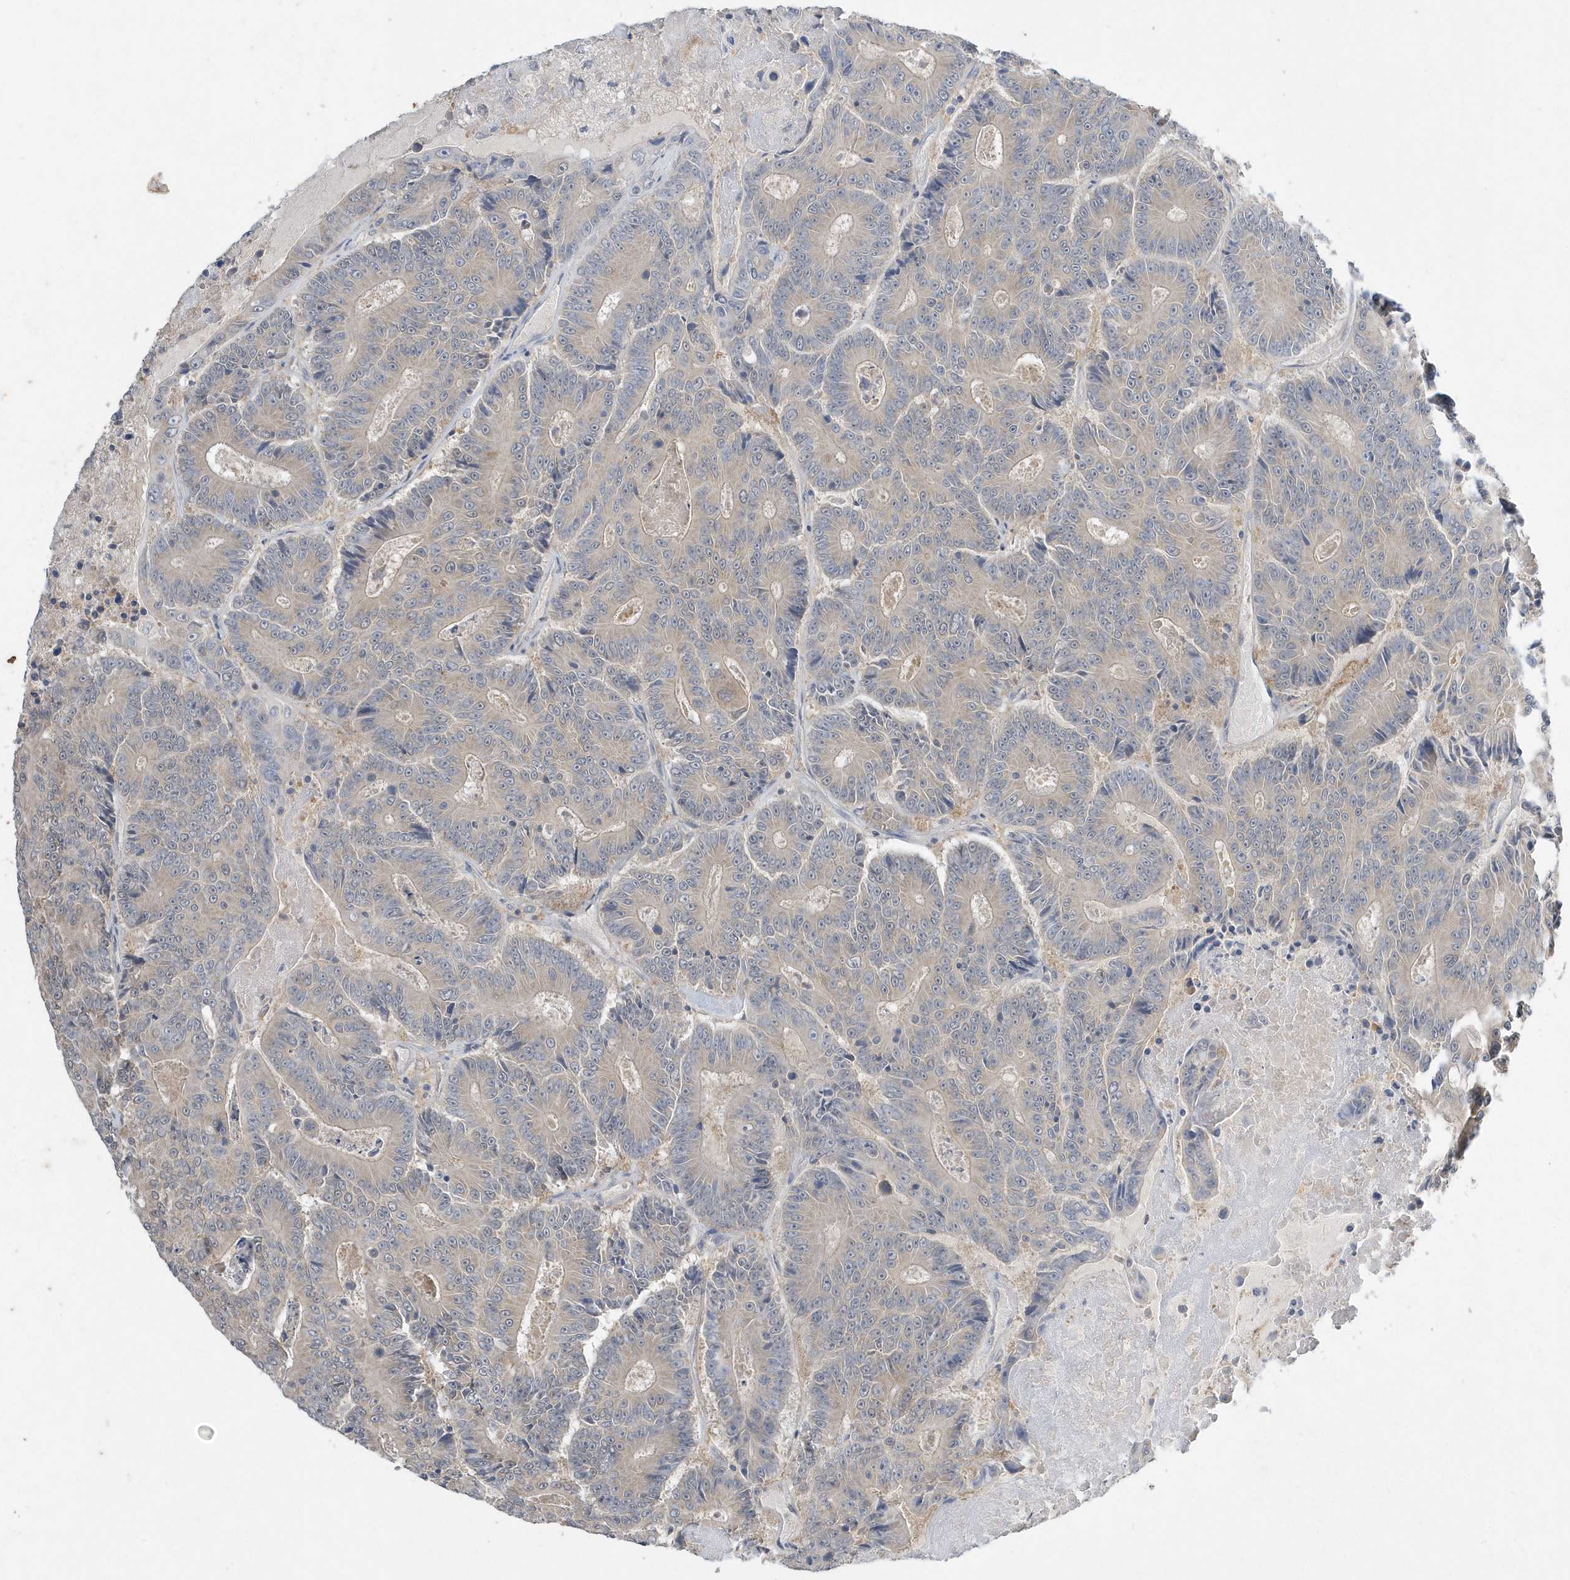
{"staining": {"intensity": "weak", "quantity": "25%-75%", "location": "cytoplasmic/membranous"}, "tissue": "colorectal cancer", "cell_type": "Tumor cells", "image_type": "cancer", "snomed": [{"axis": "morphology", "description": "Adenocarcinoma, NOS"}, {"axis": "topography", "description": "Colon"}], "caption": "Protein staining of colorectal cancer tissue reveals weak cytoplasmic/membranous positivity in approximately 25%-75% of tumor cells.", "gene": "AKR7A2", "patient": {"sex": "male", "age": 83}}